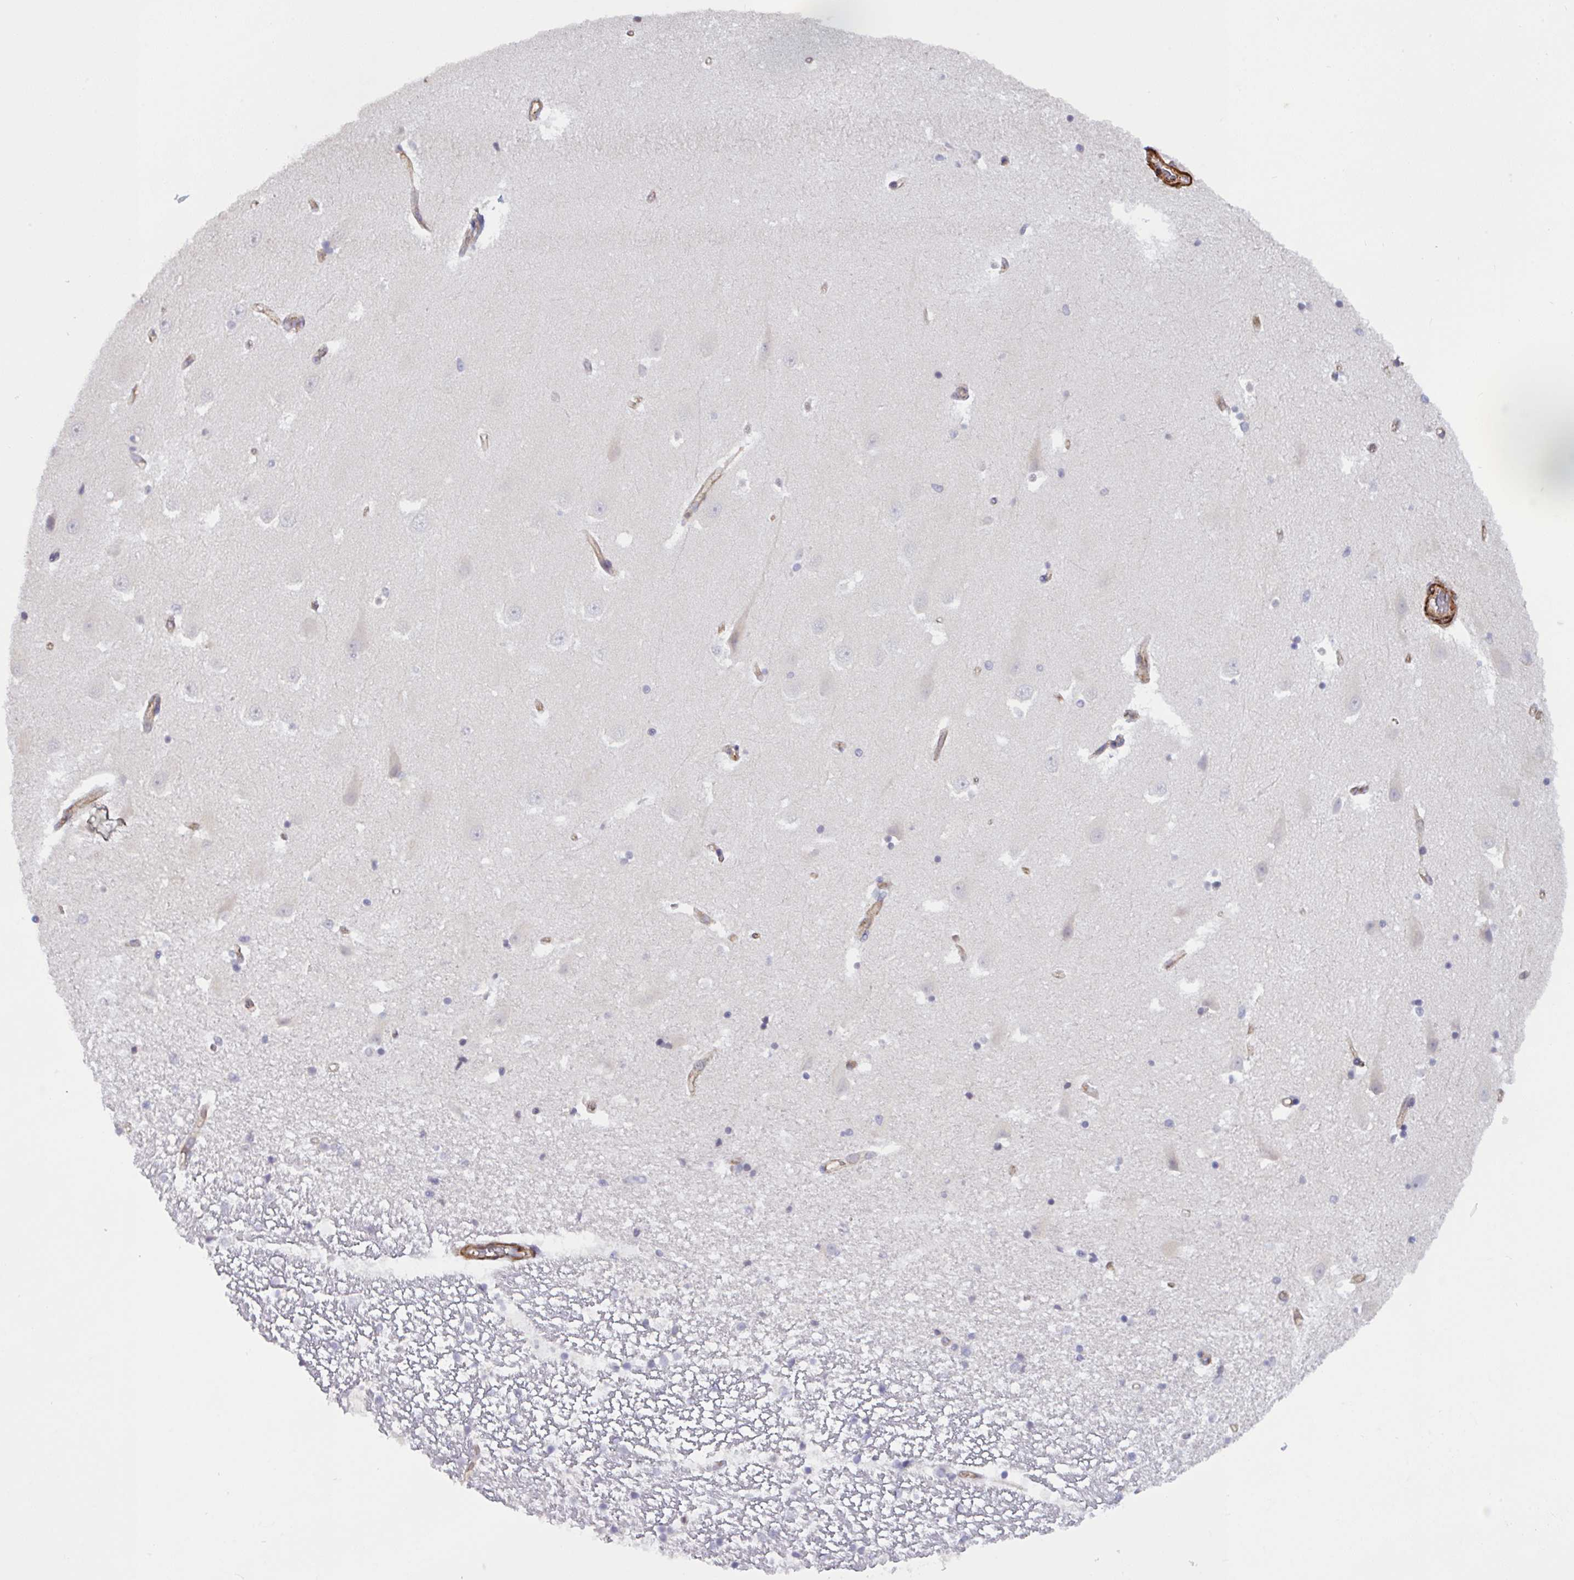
{"staining": {"intensity": "negative", "quantity": "none", "location": "none"}, "tissue": "hippocampus", "cell_type": "Glial cells", "image_type": "normal", "snomed": [{"axis": "morphology", "description": "Normal tissue, NOS"}, {"axis": "topography", "description": "Hippocampus"}], "caption": "Unremarkable hippocampus was stained to show a protein in brown. There is no significant expression in glial cells. Brightfield microscopy of immunohistochemistry (IHC) stained with DAB (brown) and hematoxylin (blue), captured at high magnification.", "gene": "SHISA7", "patient": {"sex": "male", "age": 63}}